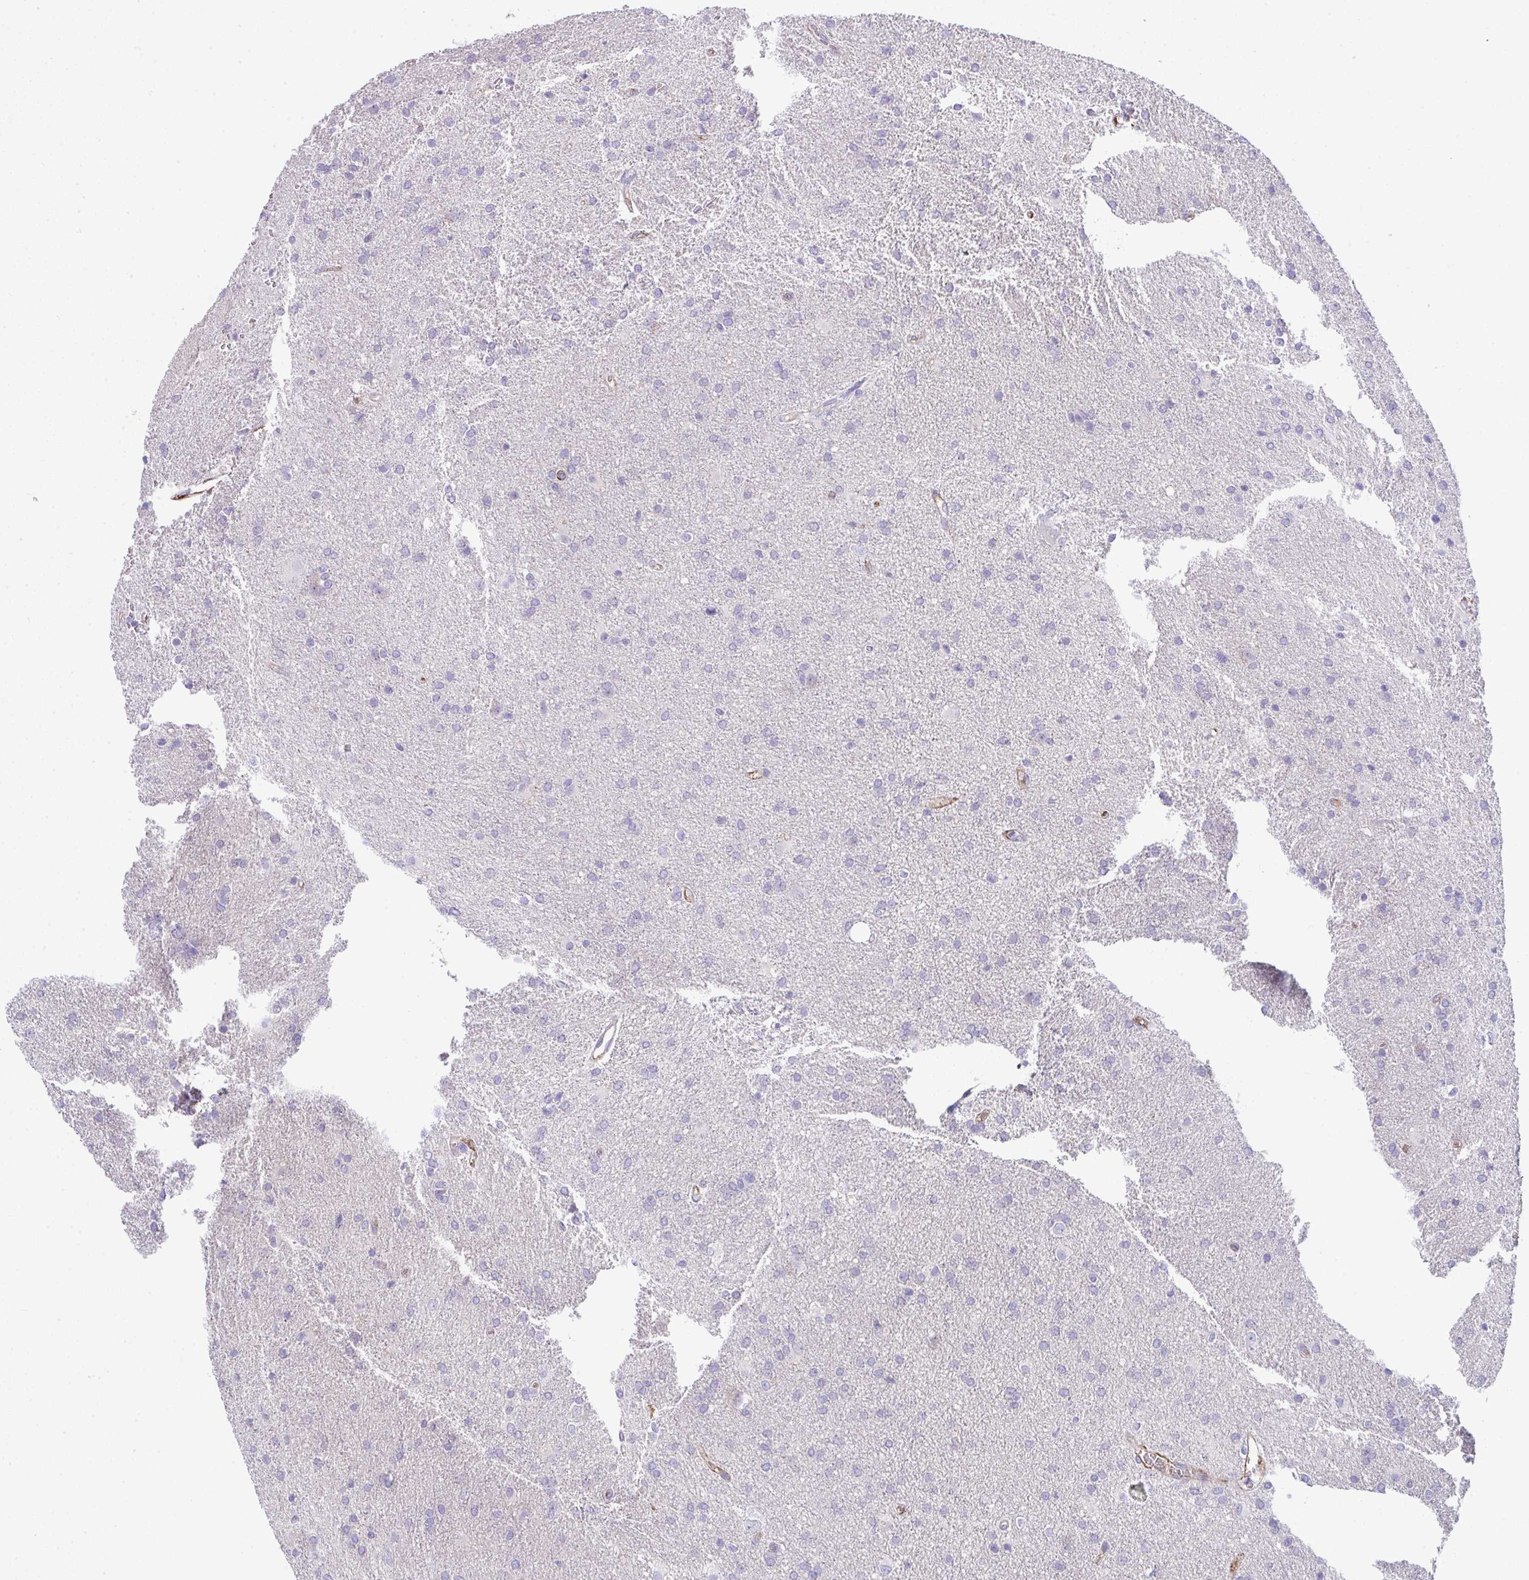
{"staining": {"intensity": "negative", "quantity": "none", "location": "none"}, "tissue": "glioma", "cell_type": "Tumor cells", "image_type": "cancer", "snomed": [{"axis": "morphology", "description": "Glioma, malignant, Low grade"}, {"axis": "topography", "description": "Brain"}], "caption": "The histopathology image reveals no significant positivity in tumor cells of glioma. (DAB (3,3'-diaminobenzidine) IHC with hematoxylin counter stain).", "gene": "TOR1AIP2", "patient": {"sex": "male", "age": 66}}